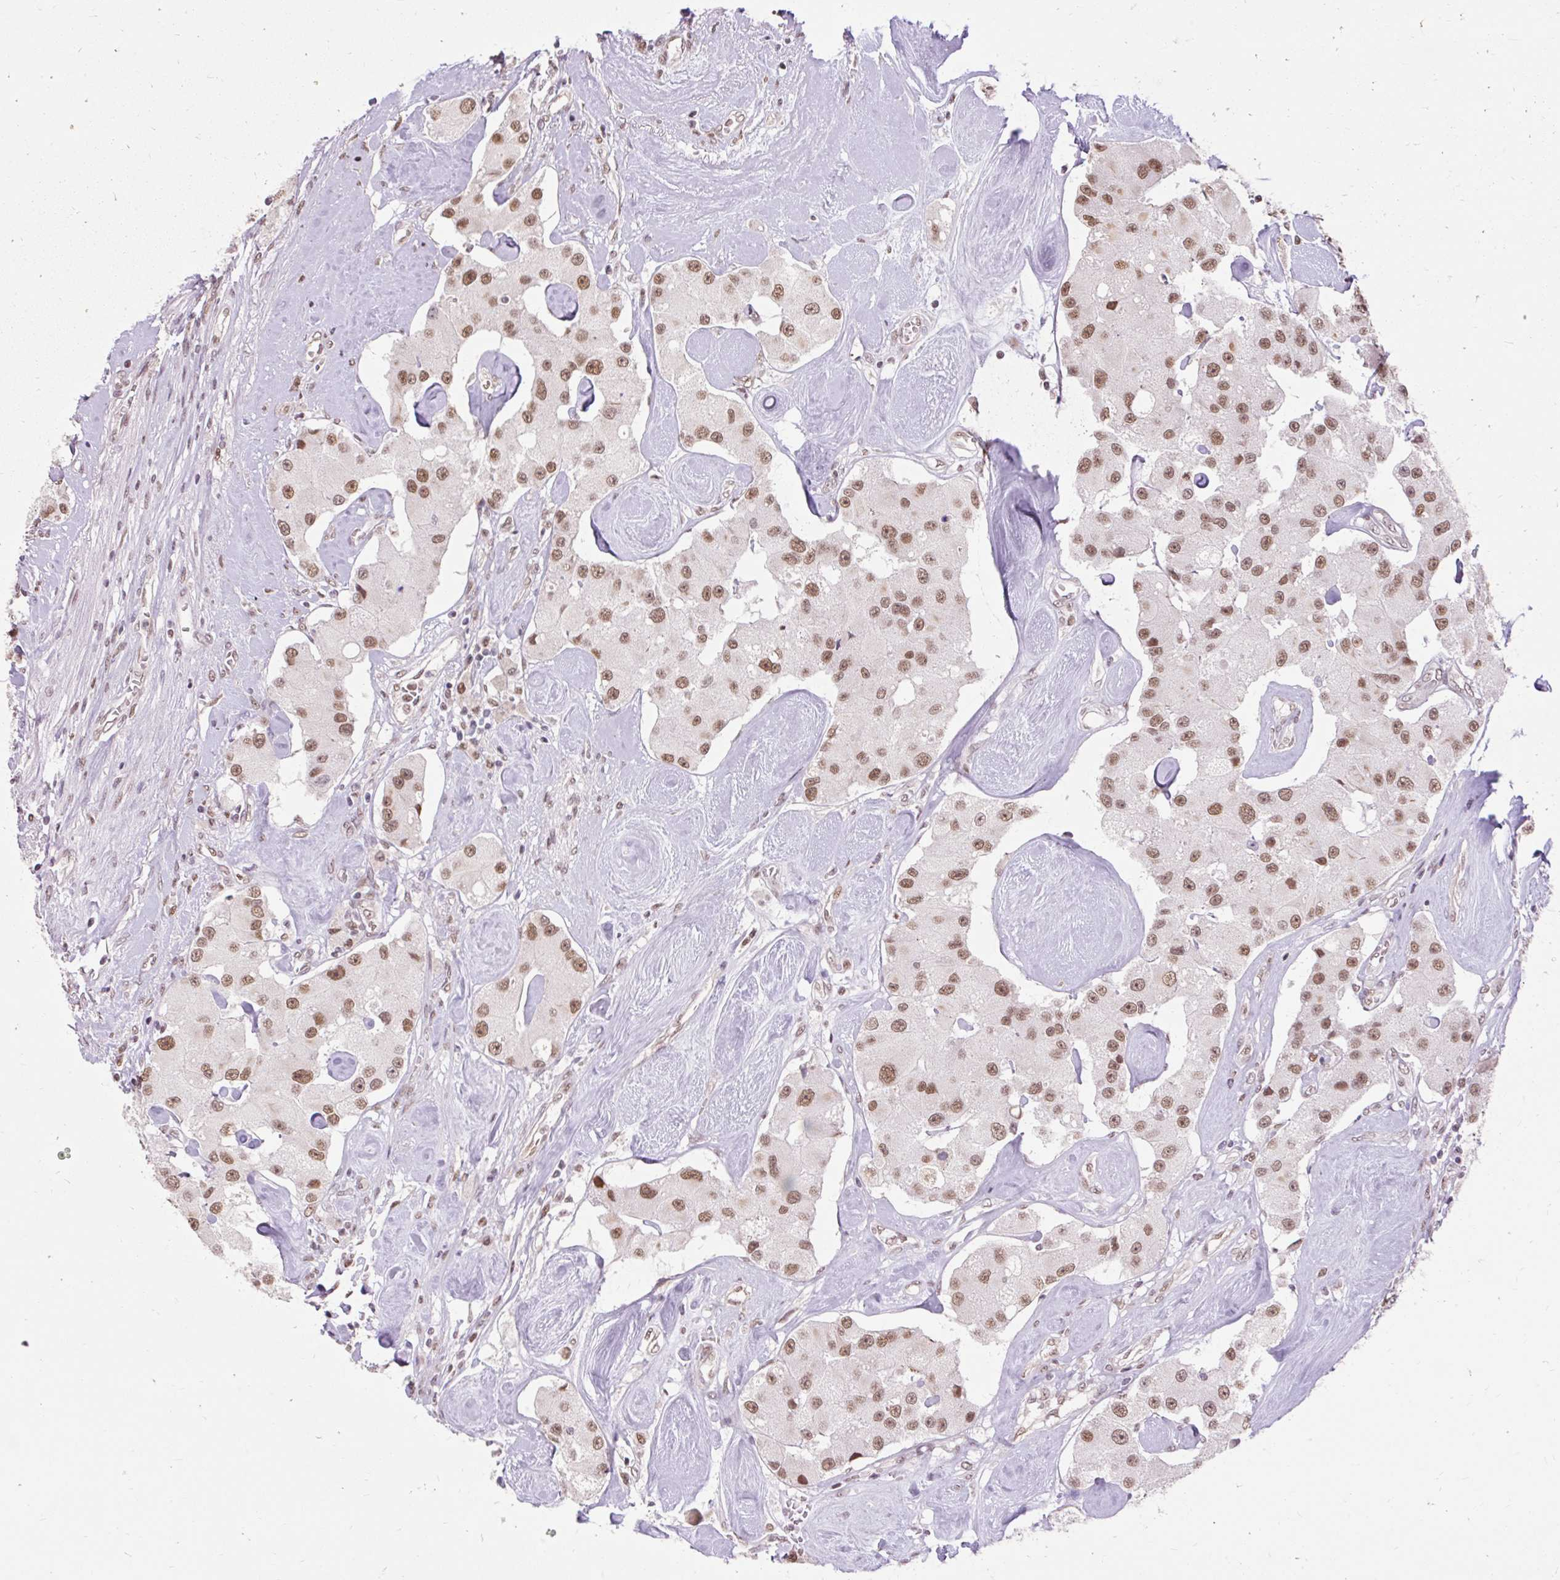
{"staining": {"intensity": "moderate", "quantity": ">75%", "location": "nuclear"}, "tissue": "carcinoid", "cell_type": "Tumor cells", "image_type": "cancer", "snomed": [{"axis": "morphology", "description": "Carcinoid, malignant, NOS"}, {"axis": "topography", "description": "Pancreas"}], "caption": "The image displays immunohistochemical staining of carcinoid (malignant). There is moderate nuclear staining is present in about >75% of tumor cells. (brown staining indicates protein expression, while blue staining denotes nuclei).", "gene": "NPIPB12", "patient": {"sex": "male", "age": 41}}